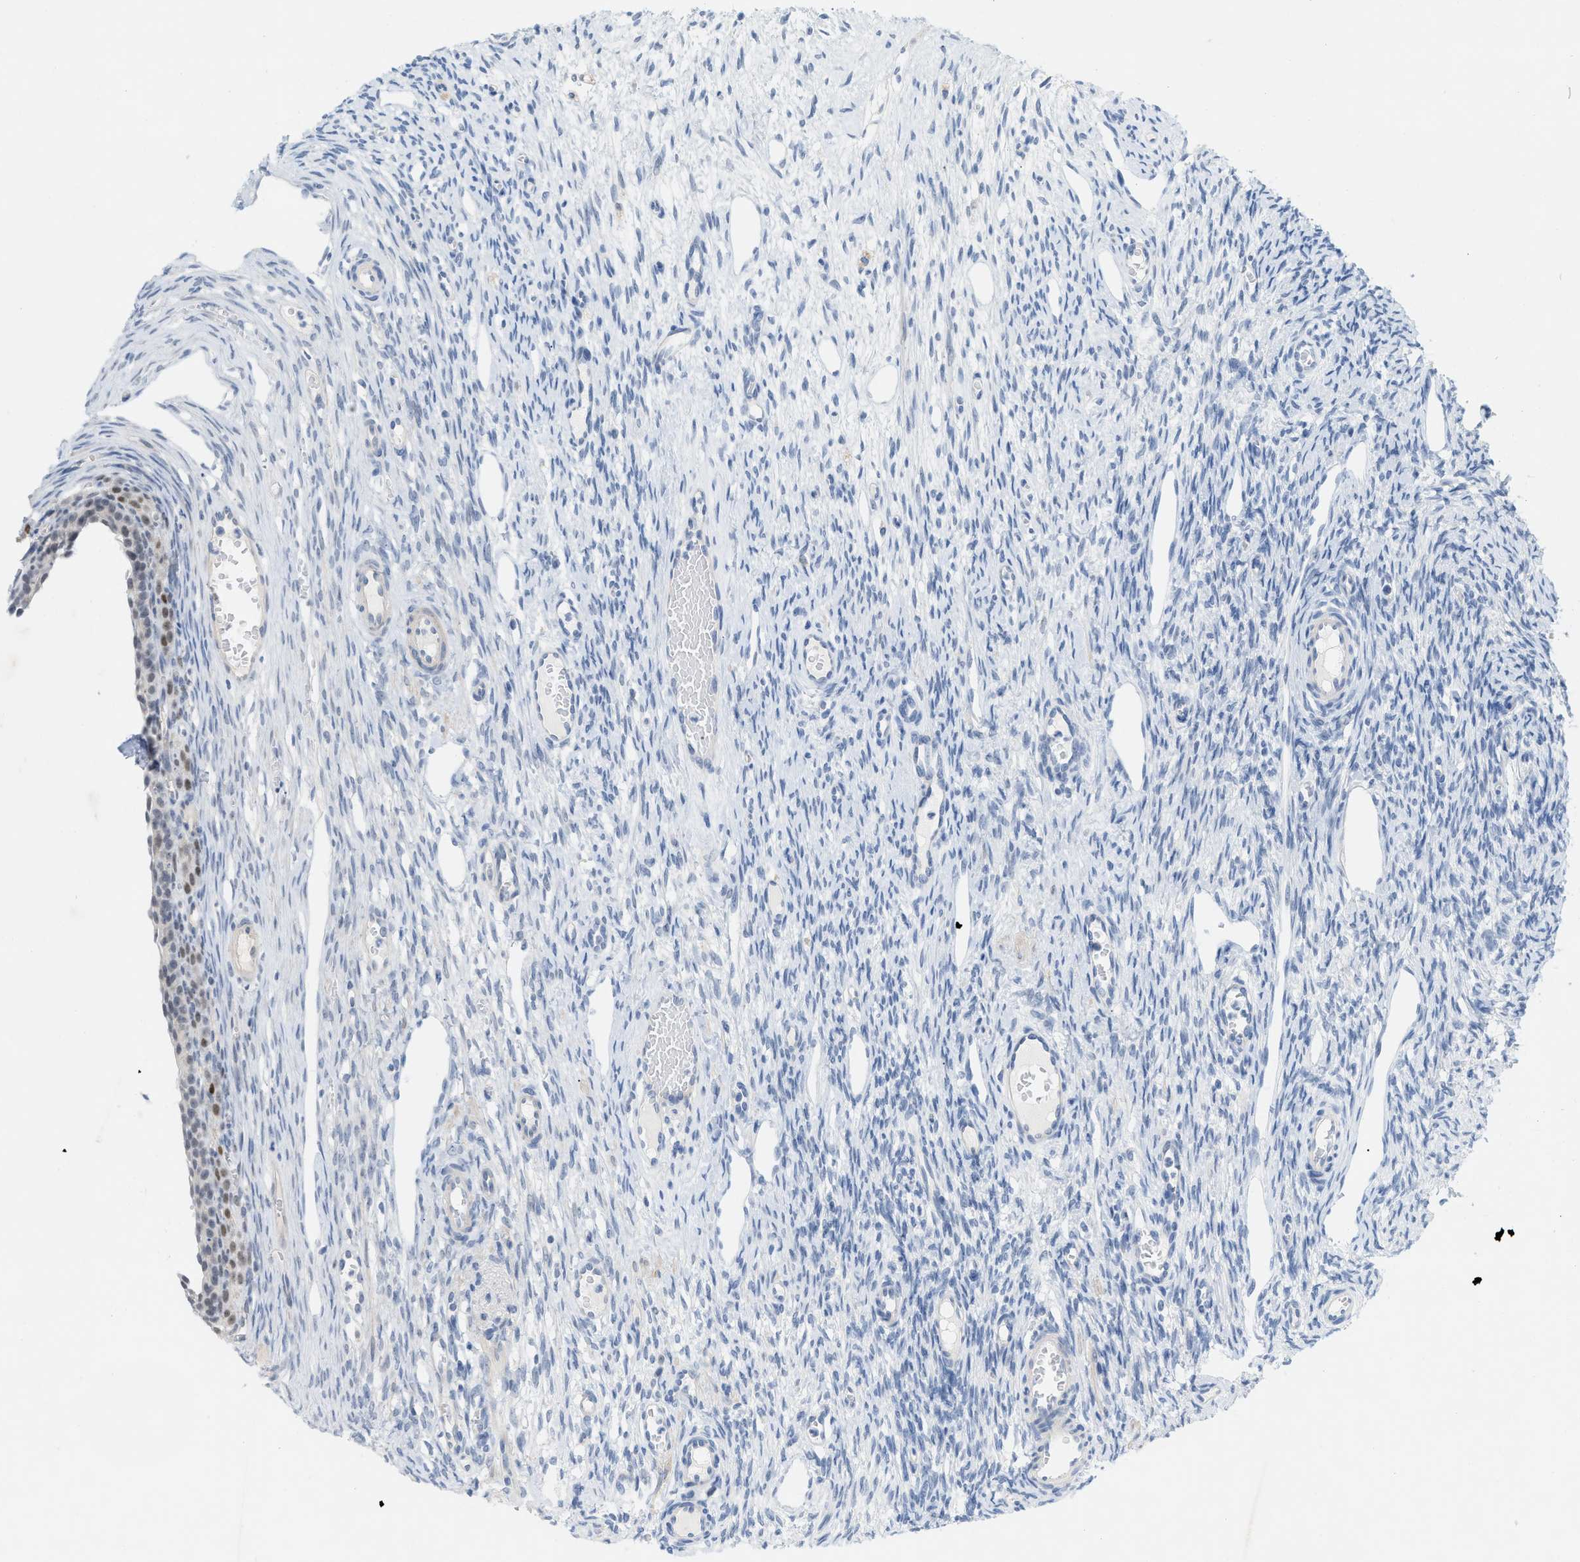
{"staining": {"intensity": "negative", "quantity": "none", "location": "none"}, "tissue": "ovary", "cell_type": "Ovarian stroma cells", "image_type": "normal", "snomed": [{"axis": "morphology", "description": "Normal tissue, NOS"}, {"axis": "topography", "description": "Ovary"}], "caption": "Immunohistochemistry histopathology image of unremarkable human ovary stained for a protein (brown), which reveals no positivity in ovarian stroma cells. (Brightfield microscopy of DAB (3,3'-diaminobenzidine) immunohistochemistry at high magnification).", "gene": "HLTF", "patient": {"sex": "female", "age": 33}}